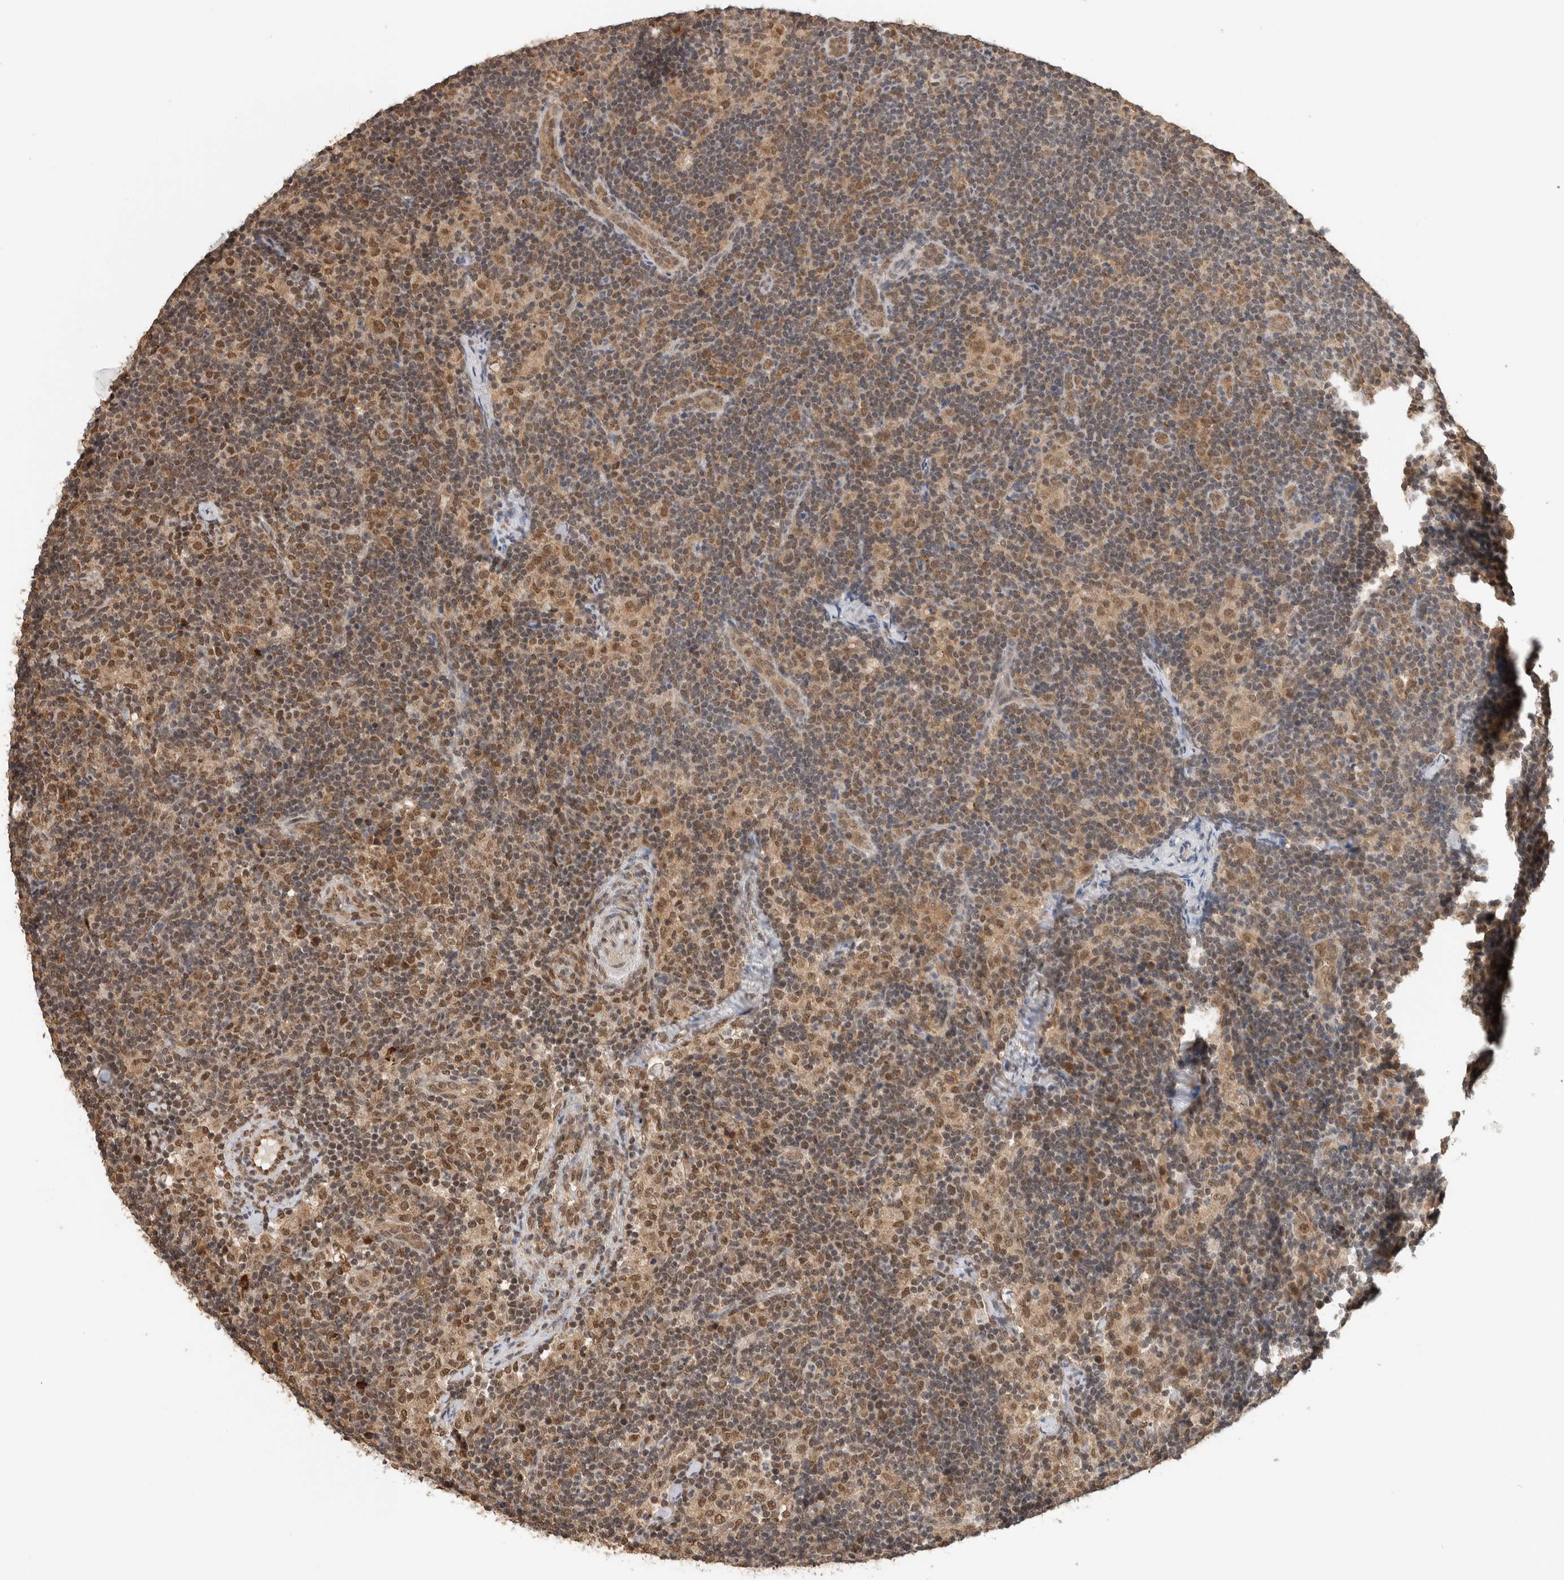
{"staining": {"intensity": "moderate", "quantity": ">75%", "location": "nuclear"}, "tissue": "lymph node", "cell_type": "Germinal center cells", "image_type": "normal", "snomed": [{"axis": "morphology", "description": "Normal tissue, NOS"}, {"axis": "topography", "description": "Lymph node"}], "caption": "Moderate nuclear expression is present in approximately >75% of germinal center cells in normal lymph node.", "gene": "C1orf21", "patient": {"sex": "female", "age": 22}}